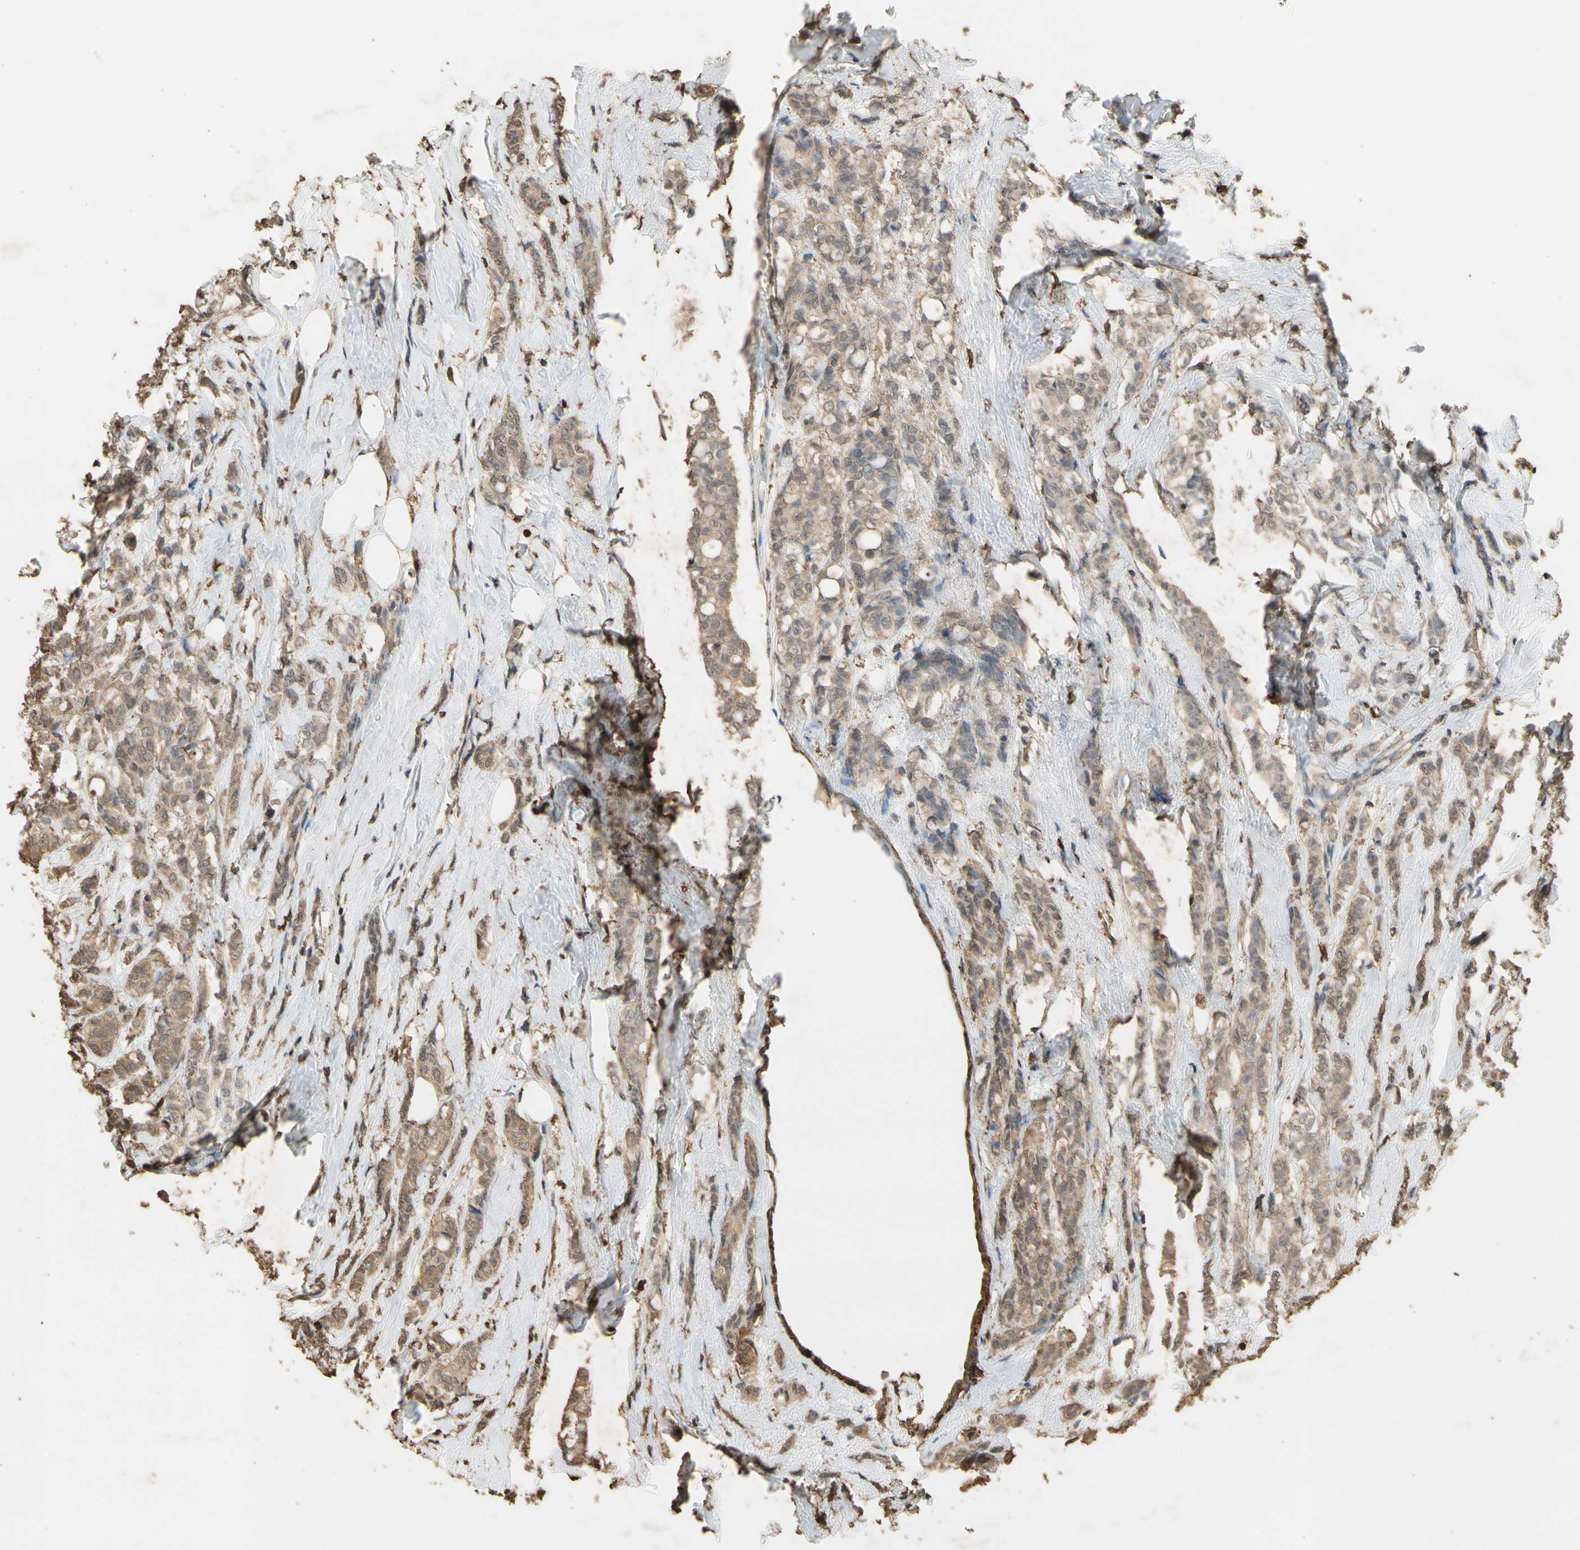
{"staining": {"intensity": "weak", "quantity": ">75%", "location": "cytoplasmic/membranous"}, "tissue": "breast cancer", "cell_type": "Tumor cells", "image_type": "cancer", "snomed": [{"axis": "morphology", "description": "Lobular carcinoma"}, {"axis": "topography", "description": "Breast"}], "caption": "Weak cytoplasmic/membranous positivity is identified in about >75% of tumor cells in breast cancer.", "gene": "TNFSF13B", "patient": {"sex": "female", "age": 60}}